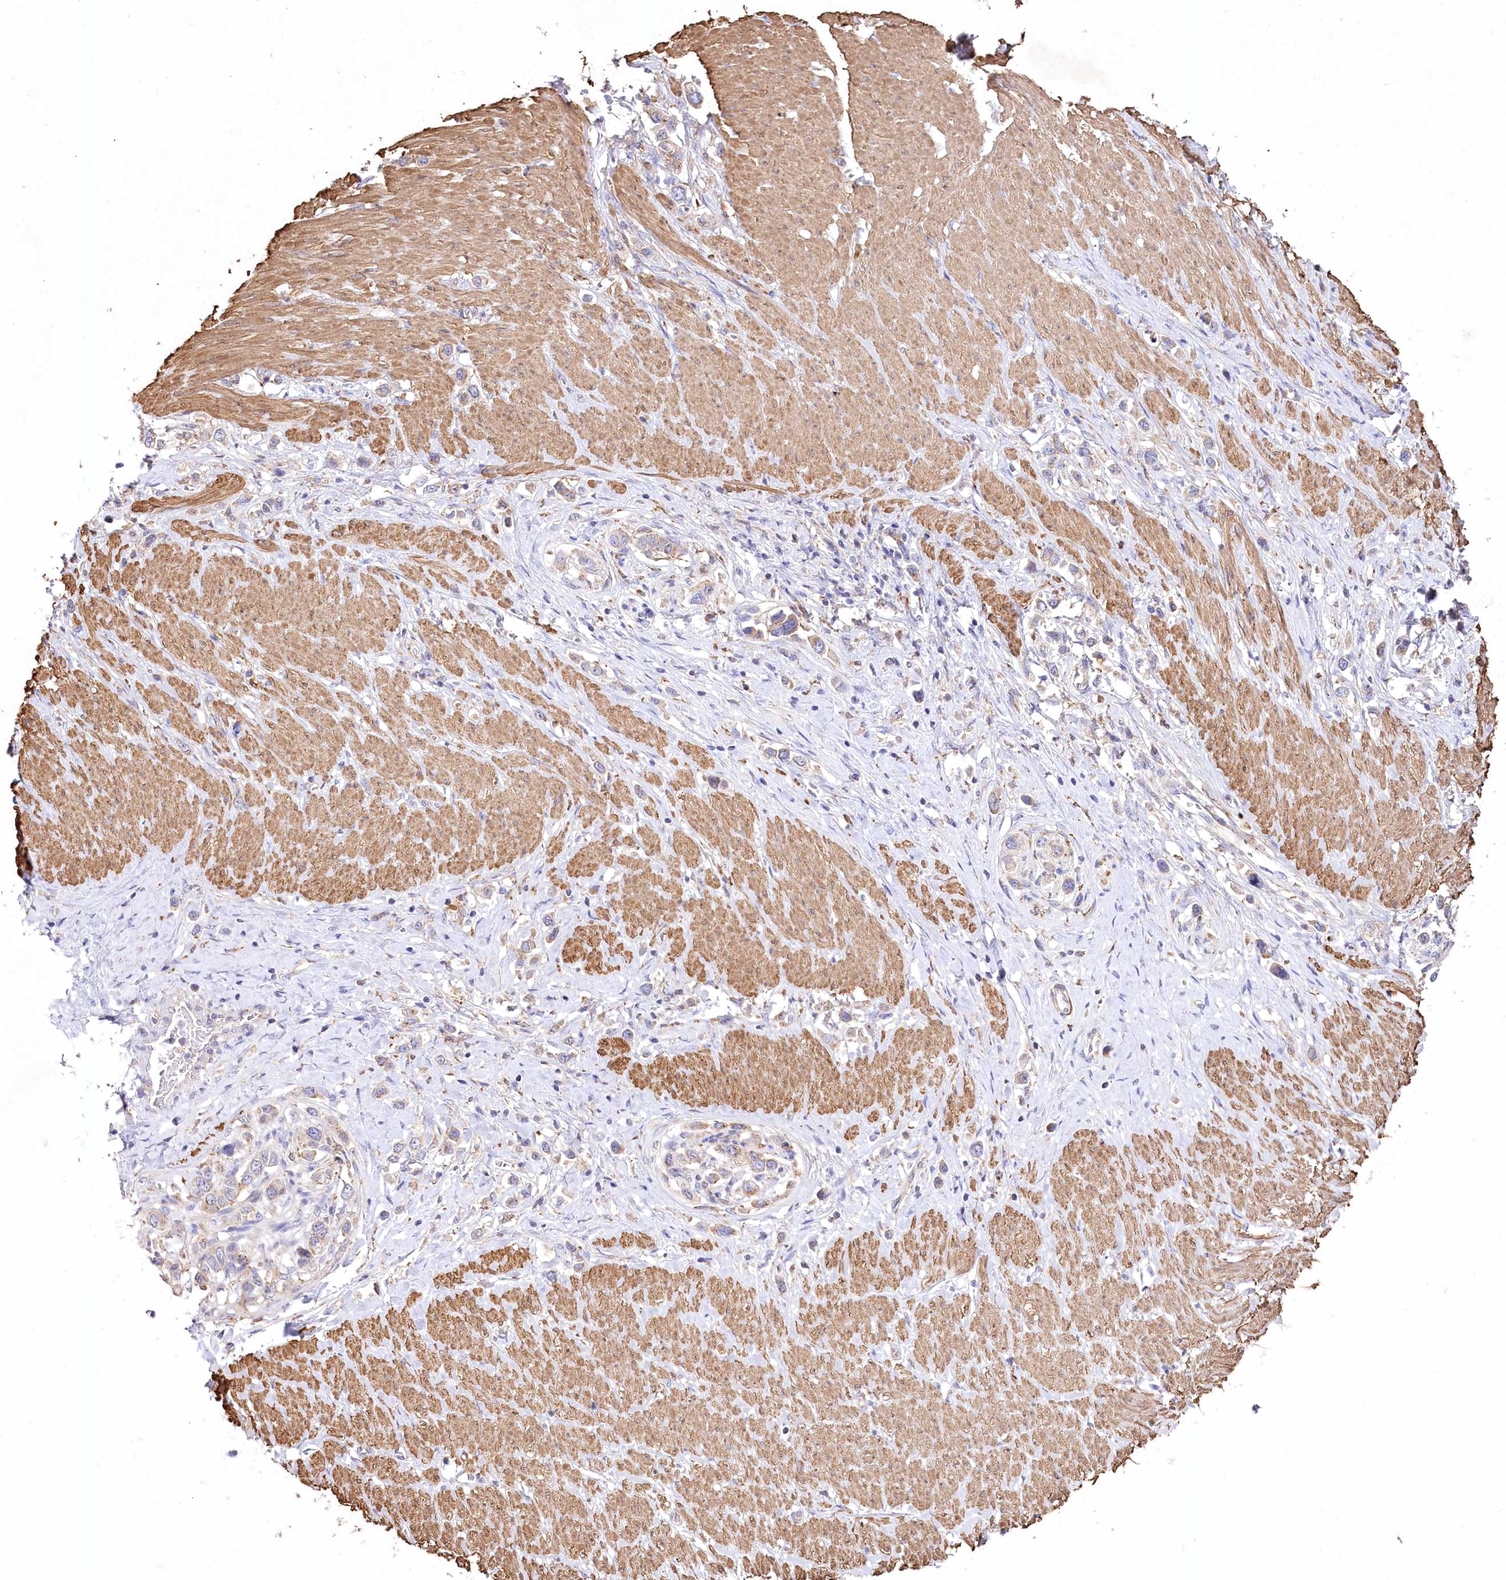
{"staining": {"intensity": "negative", "quantity": "none", "location": "none"}, "tissue": "stomach cancer", "cell_type": "Tumor cells", "image_type": "cancer", "snomed": [{"axis": "morphology", "description": "Normal tissue, NOS"}, {"axis": "morphology", "description": "Adenocarcinoma, NOS"}, {"axis": "topography", "description": "Stomach, upper"}, {"axis": "topography", "description": "Stomach"}], "caption": "Tumor cells show no significant protein expression in stomach cancer. The staining was performed using DAB (3,3'-diaminobenzidine) to visualize the protein expression in brown, while the nuclei were stained in blue with hematoxylin (Magnification: 20x).", "gene": "STX6", "patient": {"sex": "female", "age": 65}}